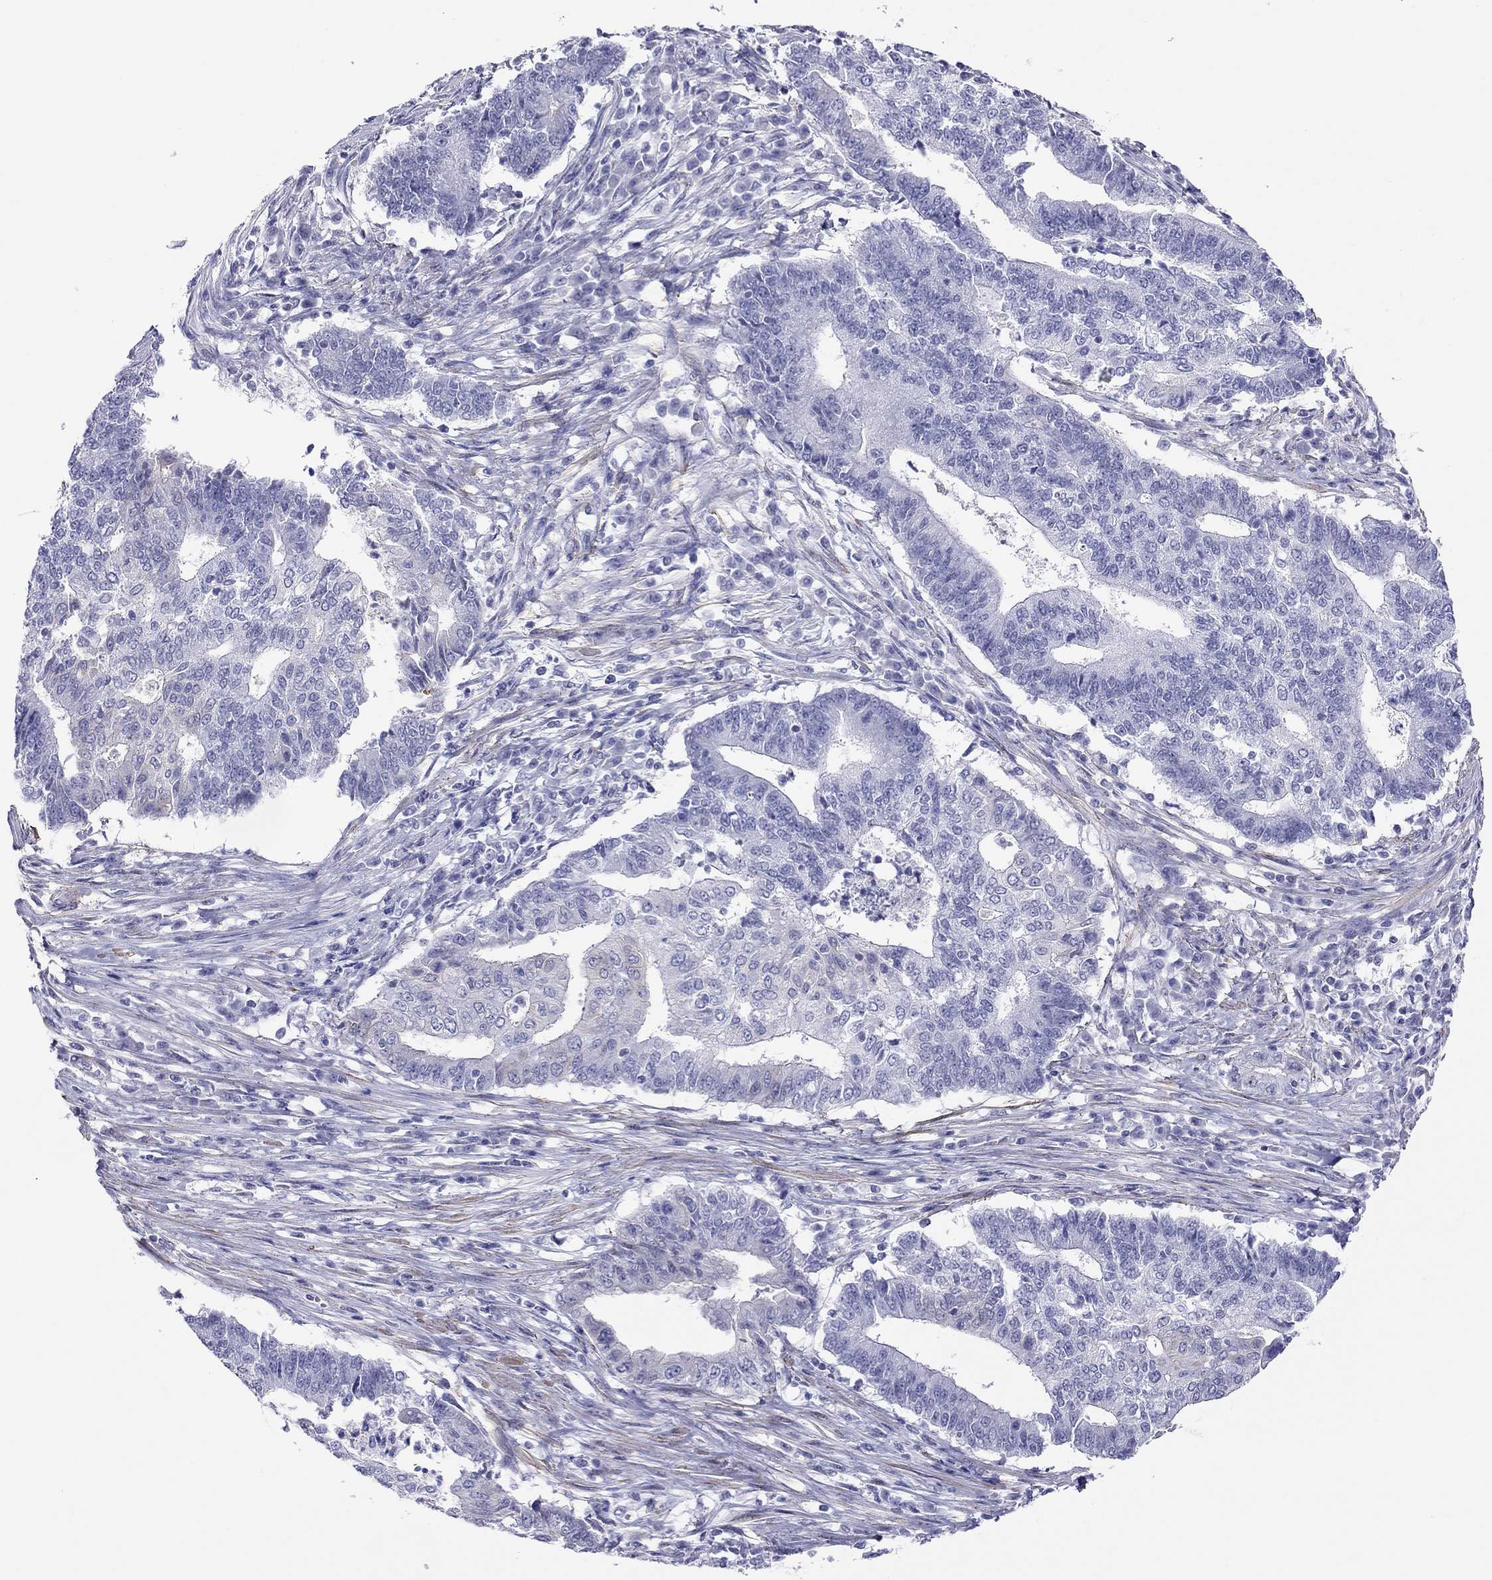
{"staining": {"intensity": "negative", "quantity": "none", "location": "none"}, "tissue": "endometrial cancer", "cell_type": "Tumor cells", "image_type": "cancer", "snomed": [{"axis": "morphology", "description": "Adenocarcinoma, NOS"}, {"axis": "topography", "description": "Uterus"}, {"axis": "topography", "description": "Endometrium"}], "caption": "The micrograph reveals no significant staining in tumor cells of endometrial adenocarcinoma.", "gene": "MYMX", "patient": {"sex": "female", "age": 54}}